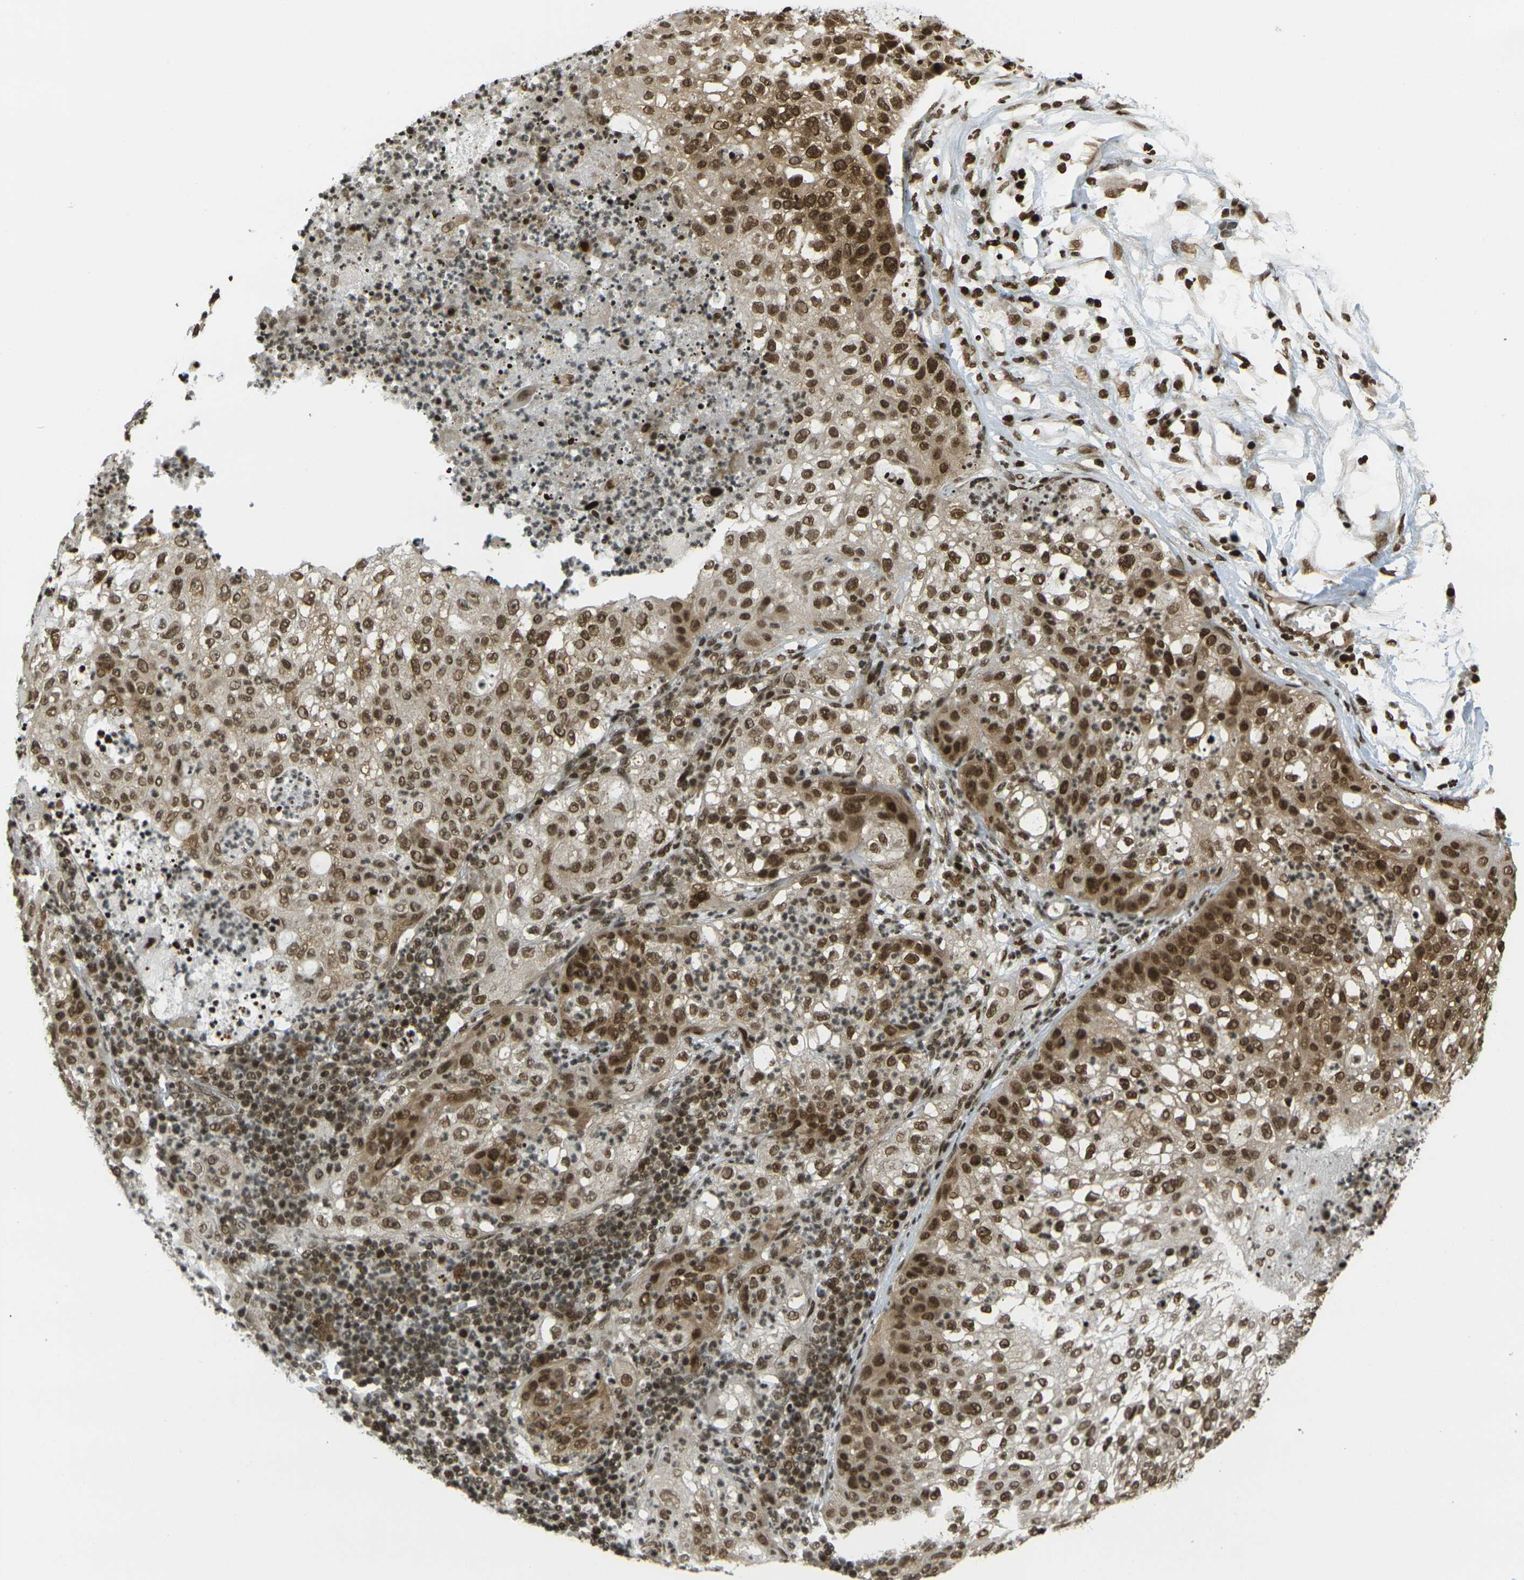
{"staining": {"intensity": "strong", "quantity": ">75%", "location": "cytoplasmic/membranous,nuclear"}, "tissue": "lung cancer", "cell_type": "Tumor cells", "image_type": "cancer", "snomed": [{"axis": "morphology", "description": "Inflammation, NOS"}, {"axis": "morphology", "description": "Squamous cell carcinoma, NOS"}, {"axis": "topography", "description": "Lymph node"}, {"axis": "topography", "description": "Soft tissue"}, {"axis": "topography", "description": "Lung"}], "caption": "A high-resolution histopathology image shows immunohistochemistry staining of squamous cell carcinoma (lung), which reveals strong cytoplasmic/membranous and nuclear staining in about >75% of tumor cells.", "gene": "RUVBL2", "patient": {"sex": "male", "age": 66}}